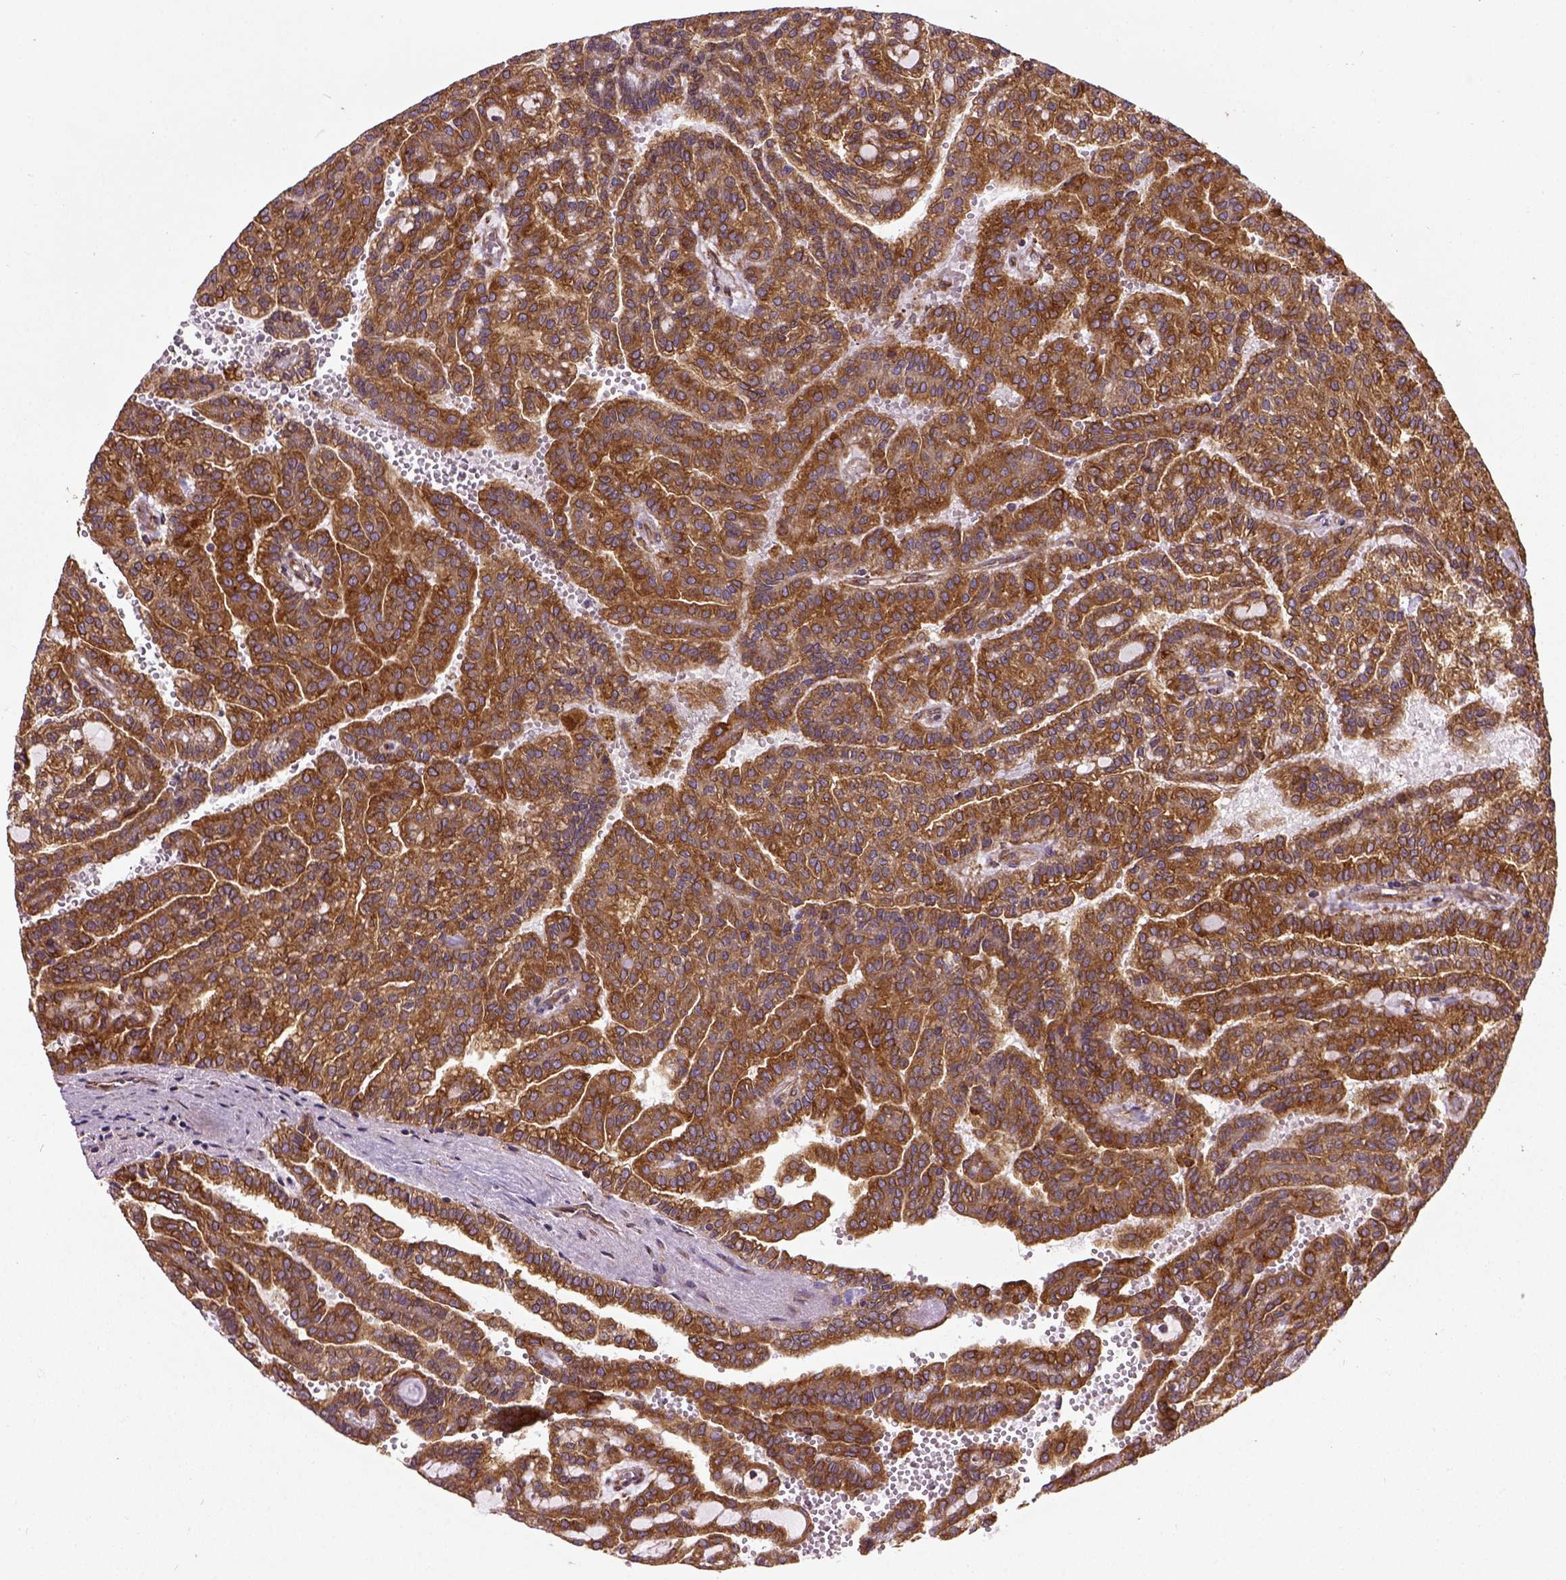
{"staining": {"intensity": "strong", "quantity": ">75%", "location": "cytoplasmic/membranous"}, "tissue": "renal cancer", "cell_type": "Tumor cells", "image_type": "cancer", "snomed": [{"axis": "morphology", "description": "Adenocarcinoma, NOS"}, {"axis": "topography", "description": "Kidney"}], "caption": "DAB (3,3'-diaminobenzidine) immunohistochemical staining of renal cancer (adenocarcinoma) demonstrates strong cytoplasmic/membranous protein staining in about >75% of tumor cells. (DAB IHC with brightfield microscopy, high magnification).", "gene": "CAPRIN1", "patient": {"sex": "male", "age": 63}}